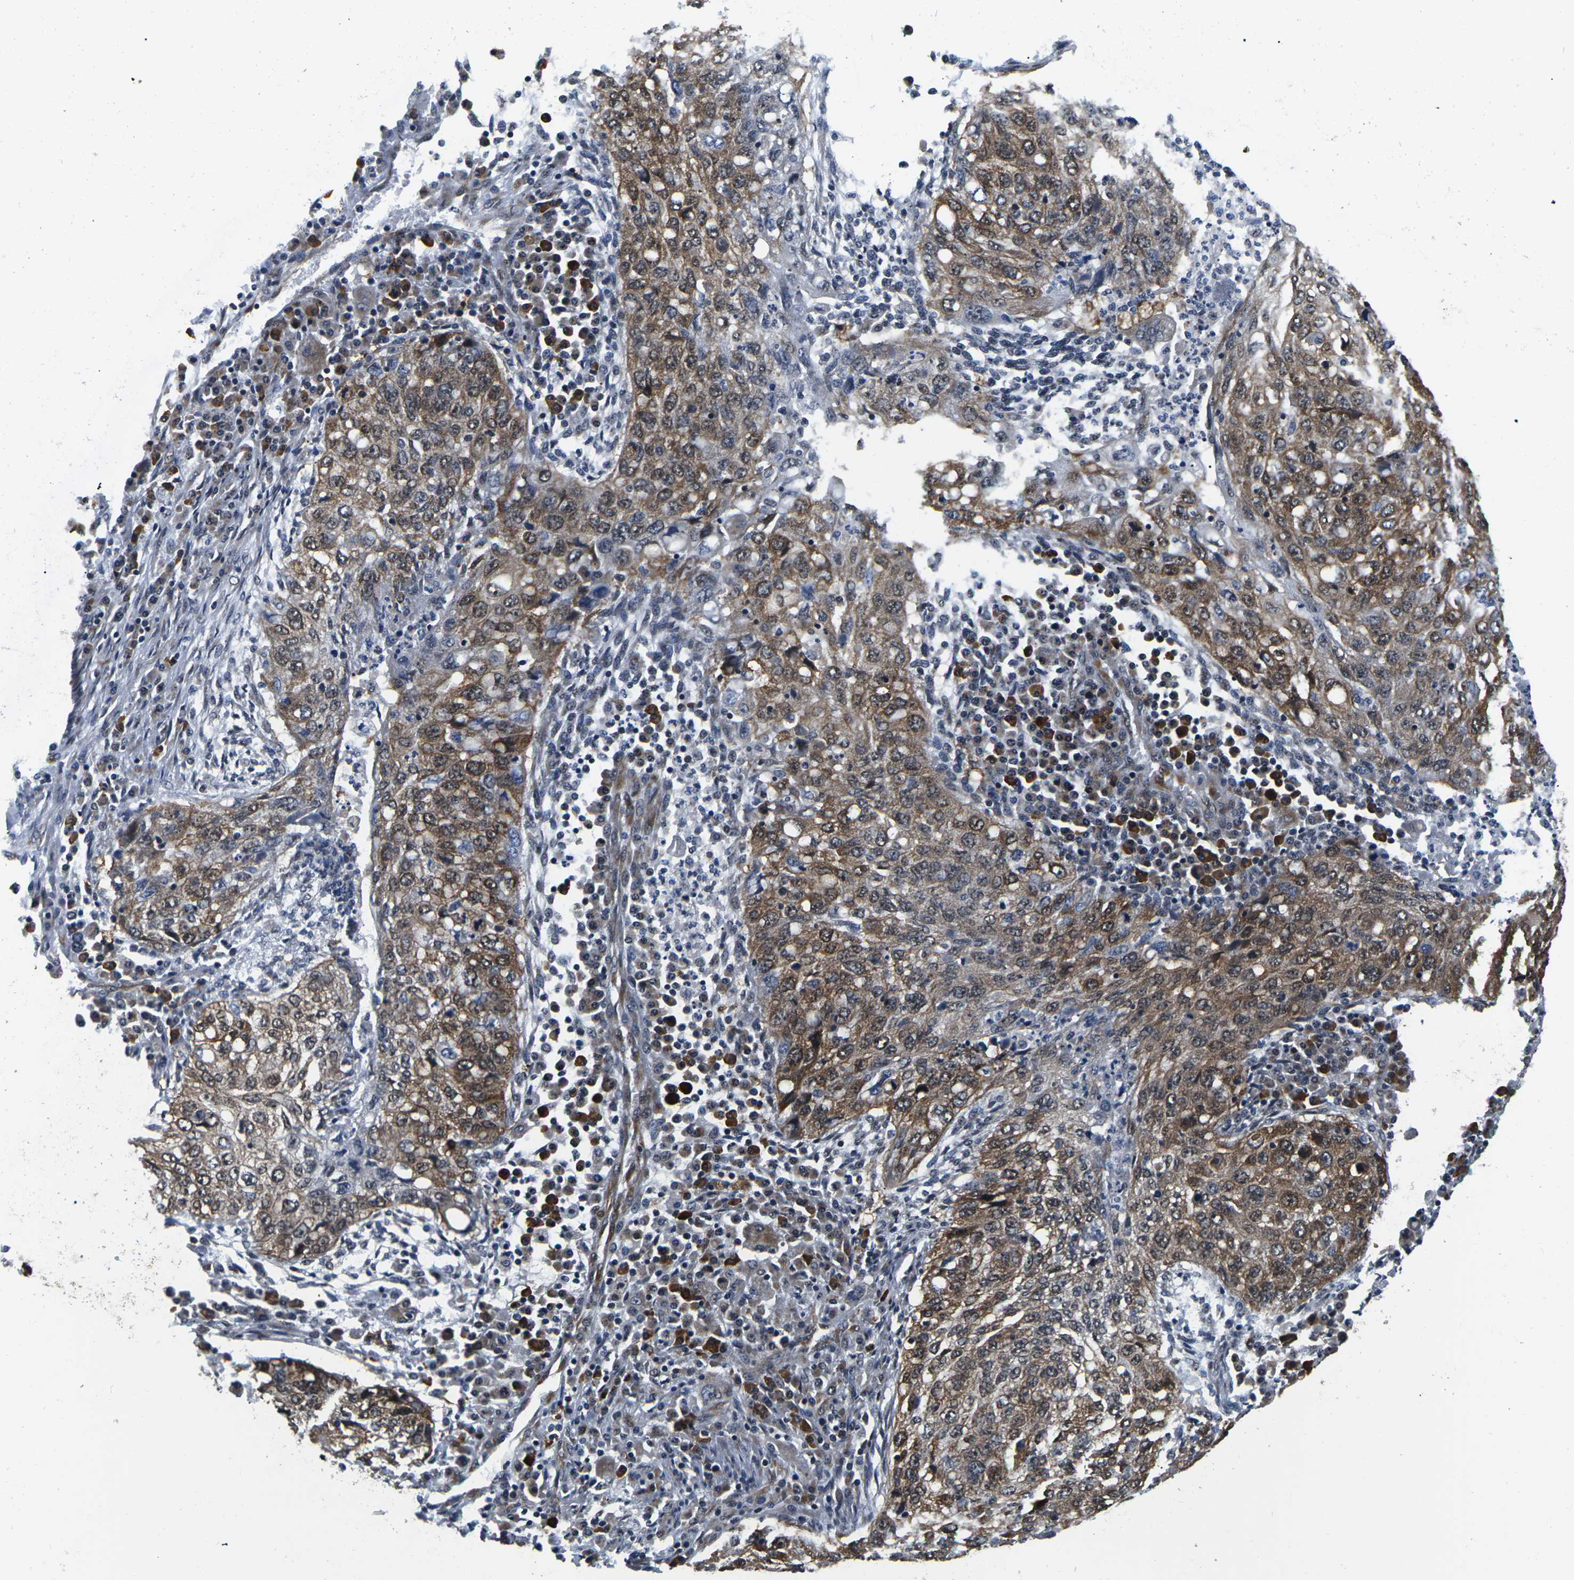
{"staining": {"intensity": "moderate", "quantity": ">75%", "location": "cytoplasmic/membranous"}, "tissue": "lung cancer", "cell_type": "Tumor cells", "image_type": "cancer", "snomed": [{"axis": "morphology", "description": "Squamous cell carcinoma, NOS"}, {"axis": "topography", "description": "Lung"}], "caption": "This is an image of IHC staining of lung cancer, which shows moderate staining in the cytoplasmic/membranous of tumor cells.", "gene": "CCNE1", "patient": {"sex": "female", "age": 63}}